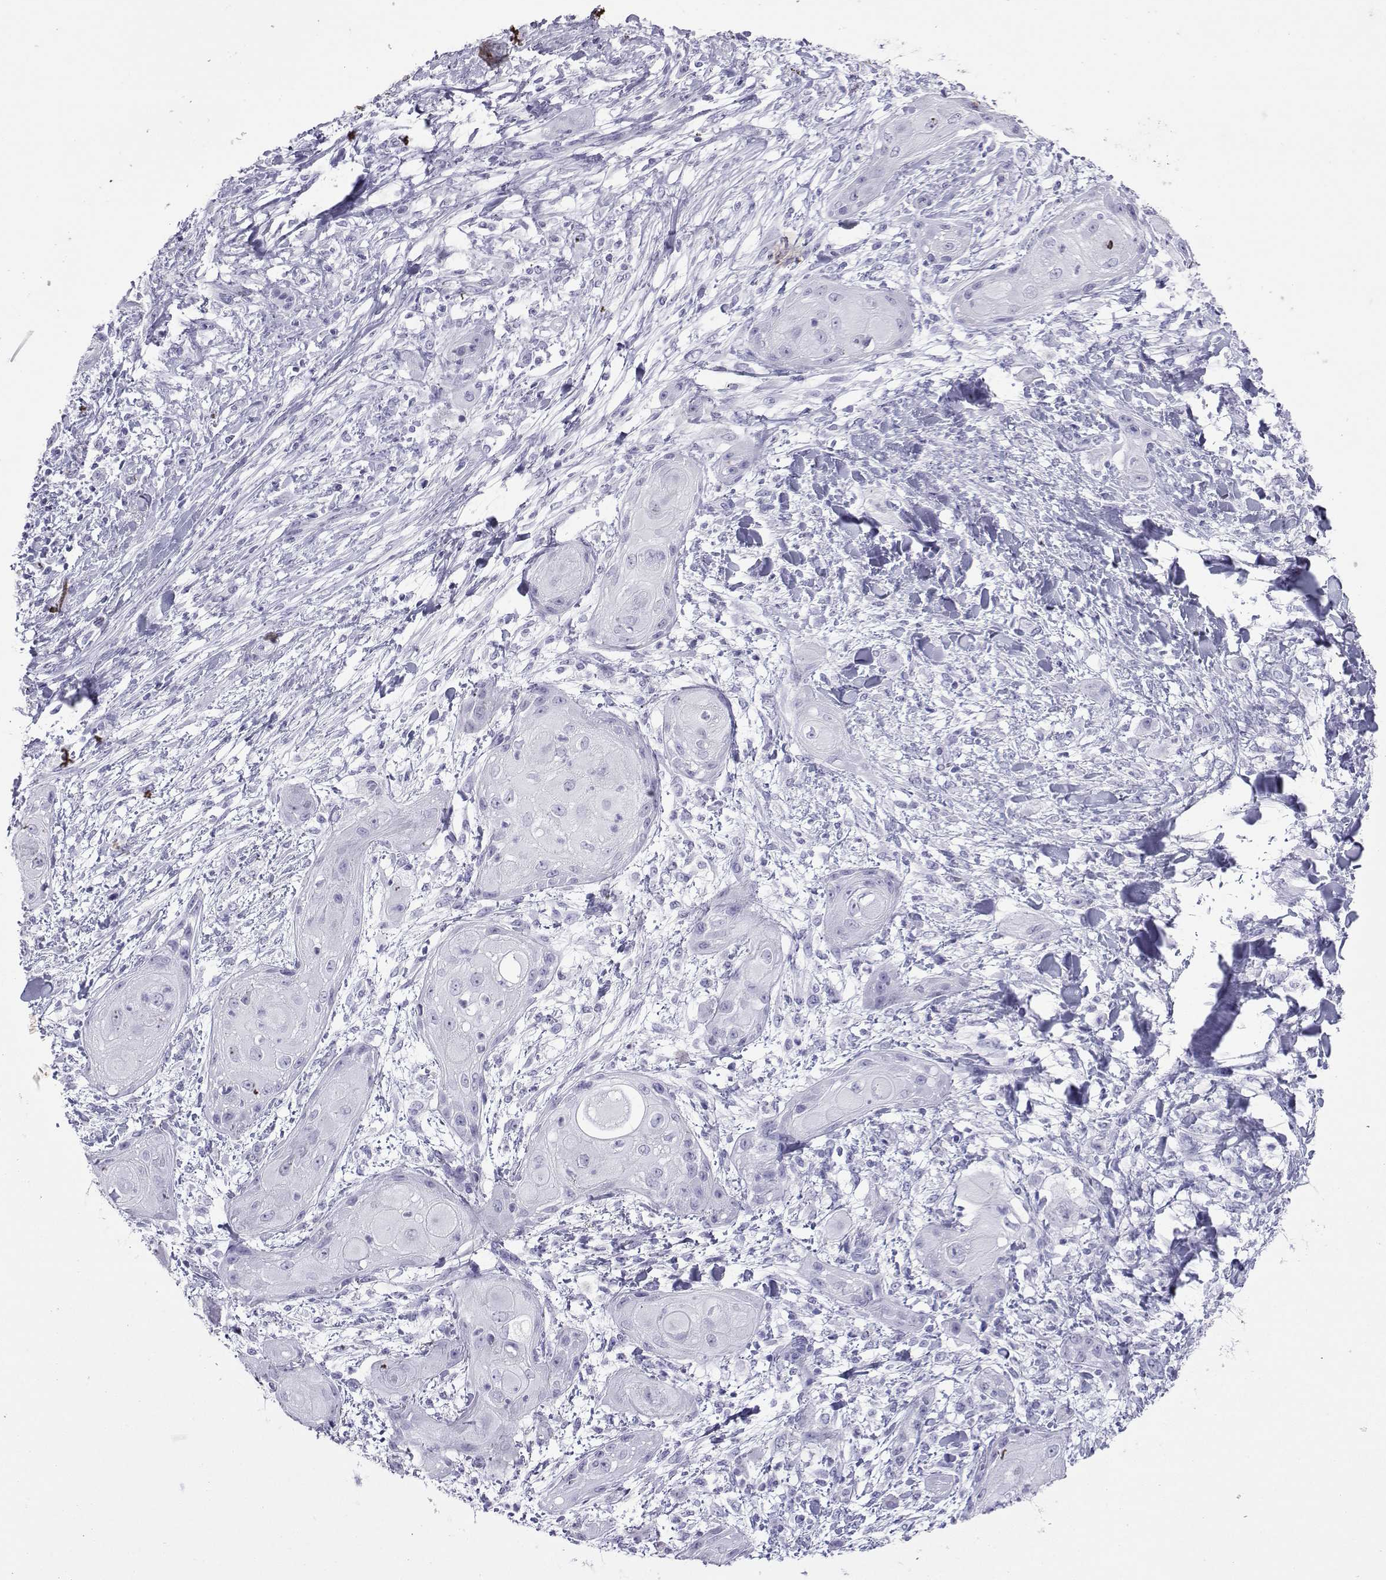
{"staining": {"intensity": "negative", "quantity": "none", "location": "none"}, "tissue": "skin cancer", "cell_type": "Tumor cells", "image_type": "cancer", "snomed": [{"axis": "morphology", "description": "Squamous cell carcinoma, NOS"}, {"axis": "topography", "description": "Skin"}], "caption": "Tumor cells are negative for brown protein staining in squamous cell carcinoma (skin).", "gene": "LORICRIN", "patient": {"sex": "male", "age": 62}}